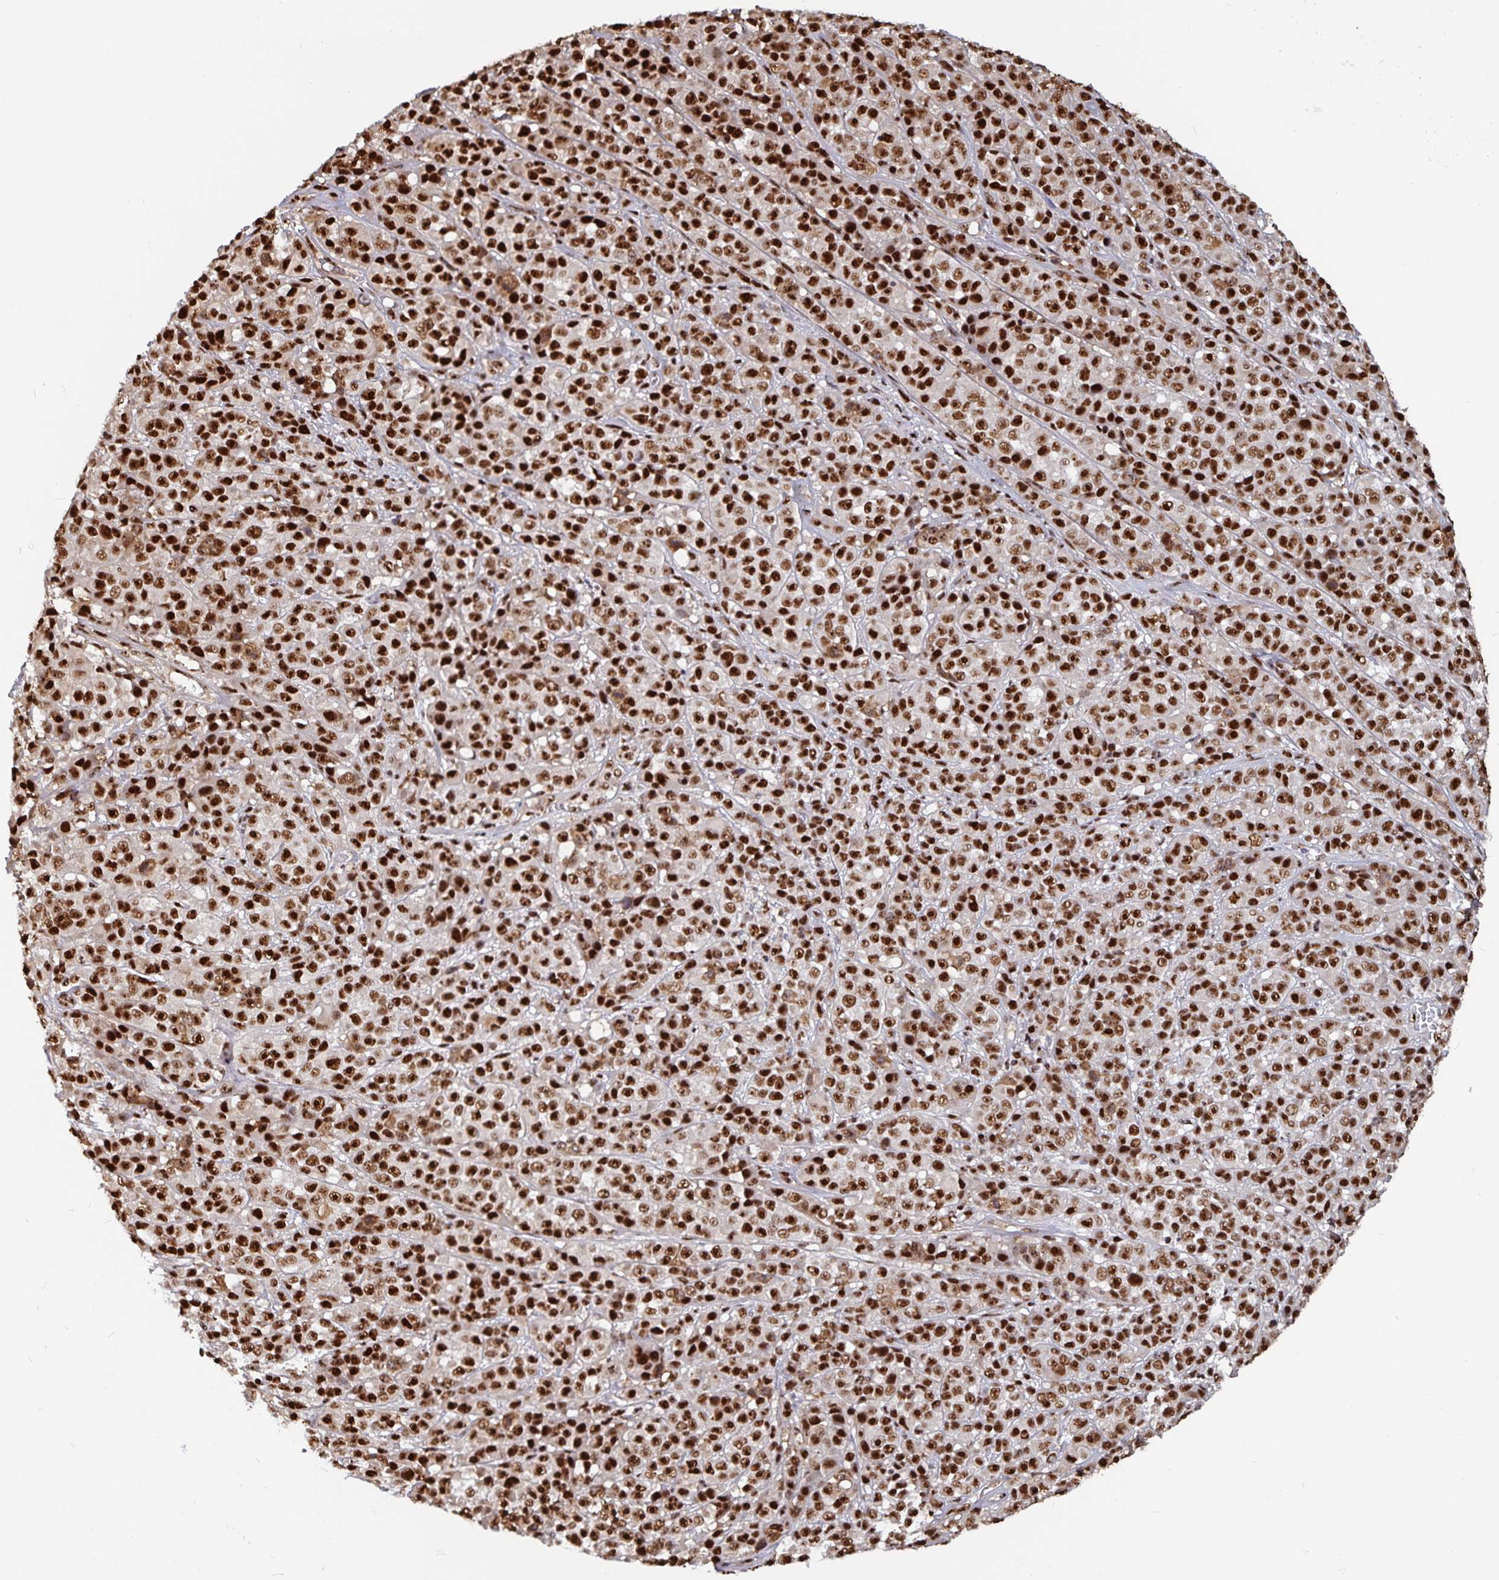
{"staining": {"intensity": "strong", "quantity": ">75%", "location": "nuclear"}, "tissue": "melanoma", "cell_type": "Tumor cells", "image_type": "cancer", "snomed": [{"axis": "morphology", "description": "Malignant melanoma, NOS"}, {"axis": "topography", "description": "Skin"}, {"axis": "topography", "description": "Skin of back"}], "caption": "Malignant melanoma tissue reveals strong nuclear staining in approximately >75% of tumor cells, visualized by immunohistochemistry.", "gene": "LAS1L", "patient": {"sex": "male", "age": 91}}